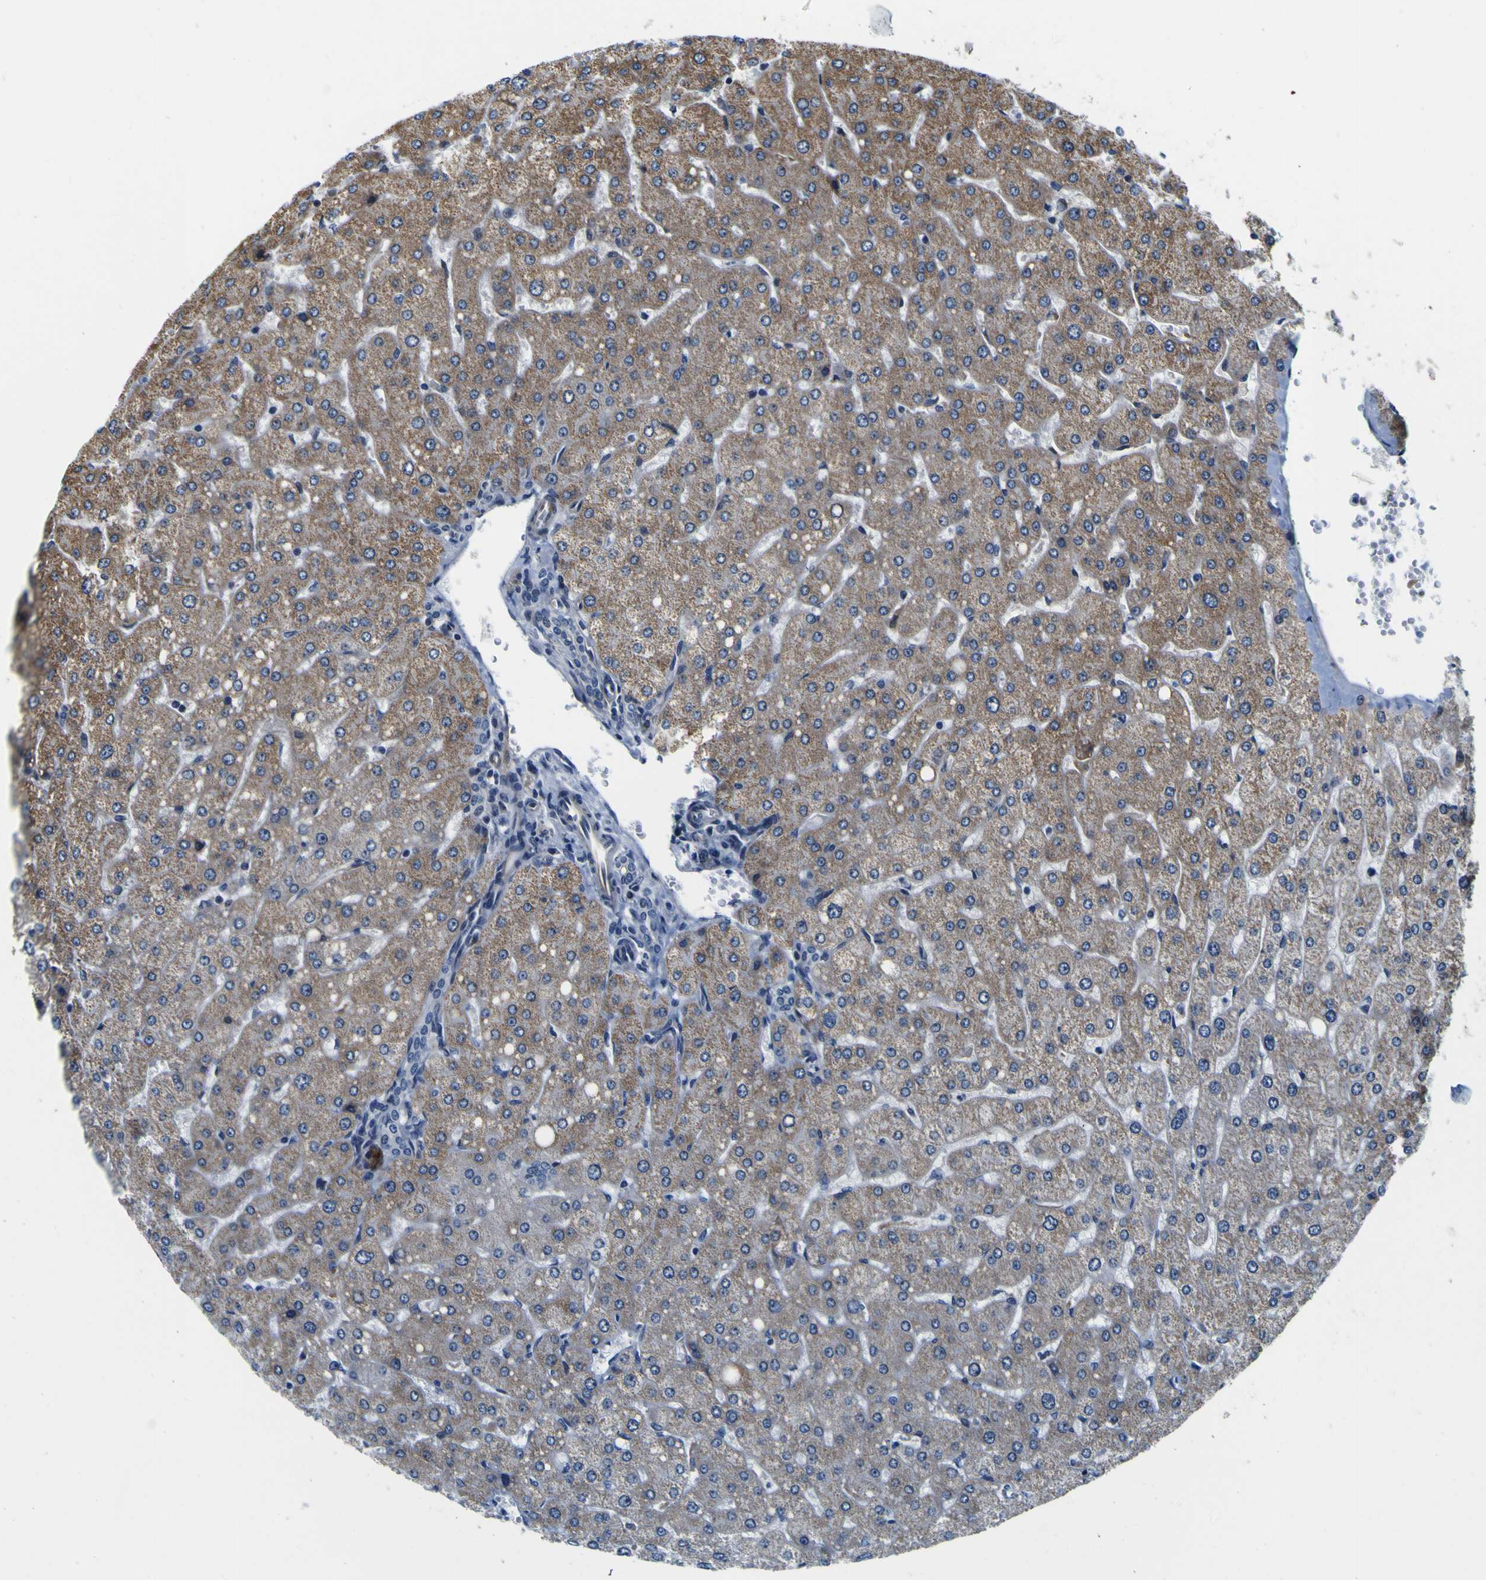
{"staining": {"intensity": "negative", "quantity": "none", "location": "none"}, "tissue": "liver", "cell_type": "Cholangiocytes", "image_type": "normal", "snomed": [{"axis": "morphology", "description": "Normal tissue, NOS"}, {"axis": "topography", "description": "Liver"}], "caption": "A high-resolution histopathology image shows IHC staining of benign liver, which shows no significant expression in cholangiocytes.", "gene": "POSTN", "patient": {"sex": "male", "age": 55}}